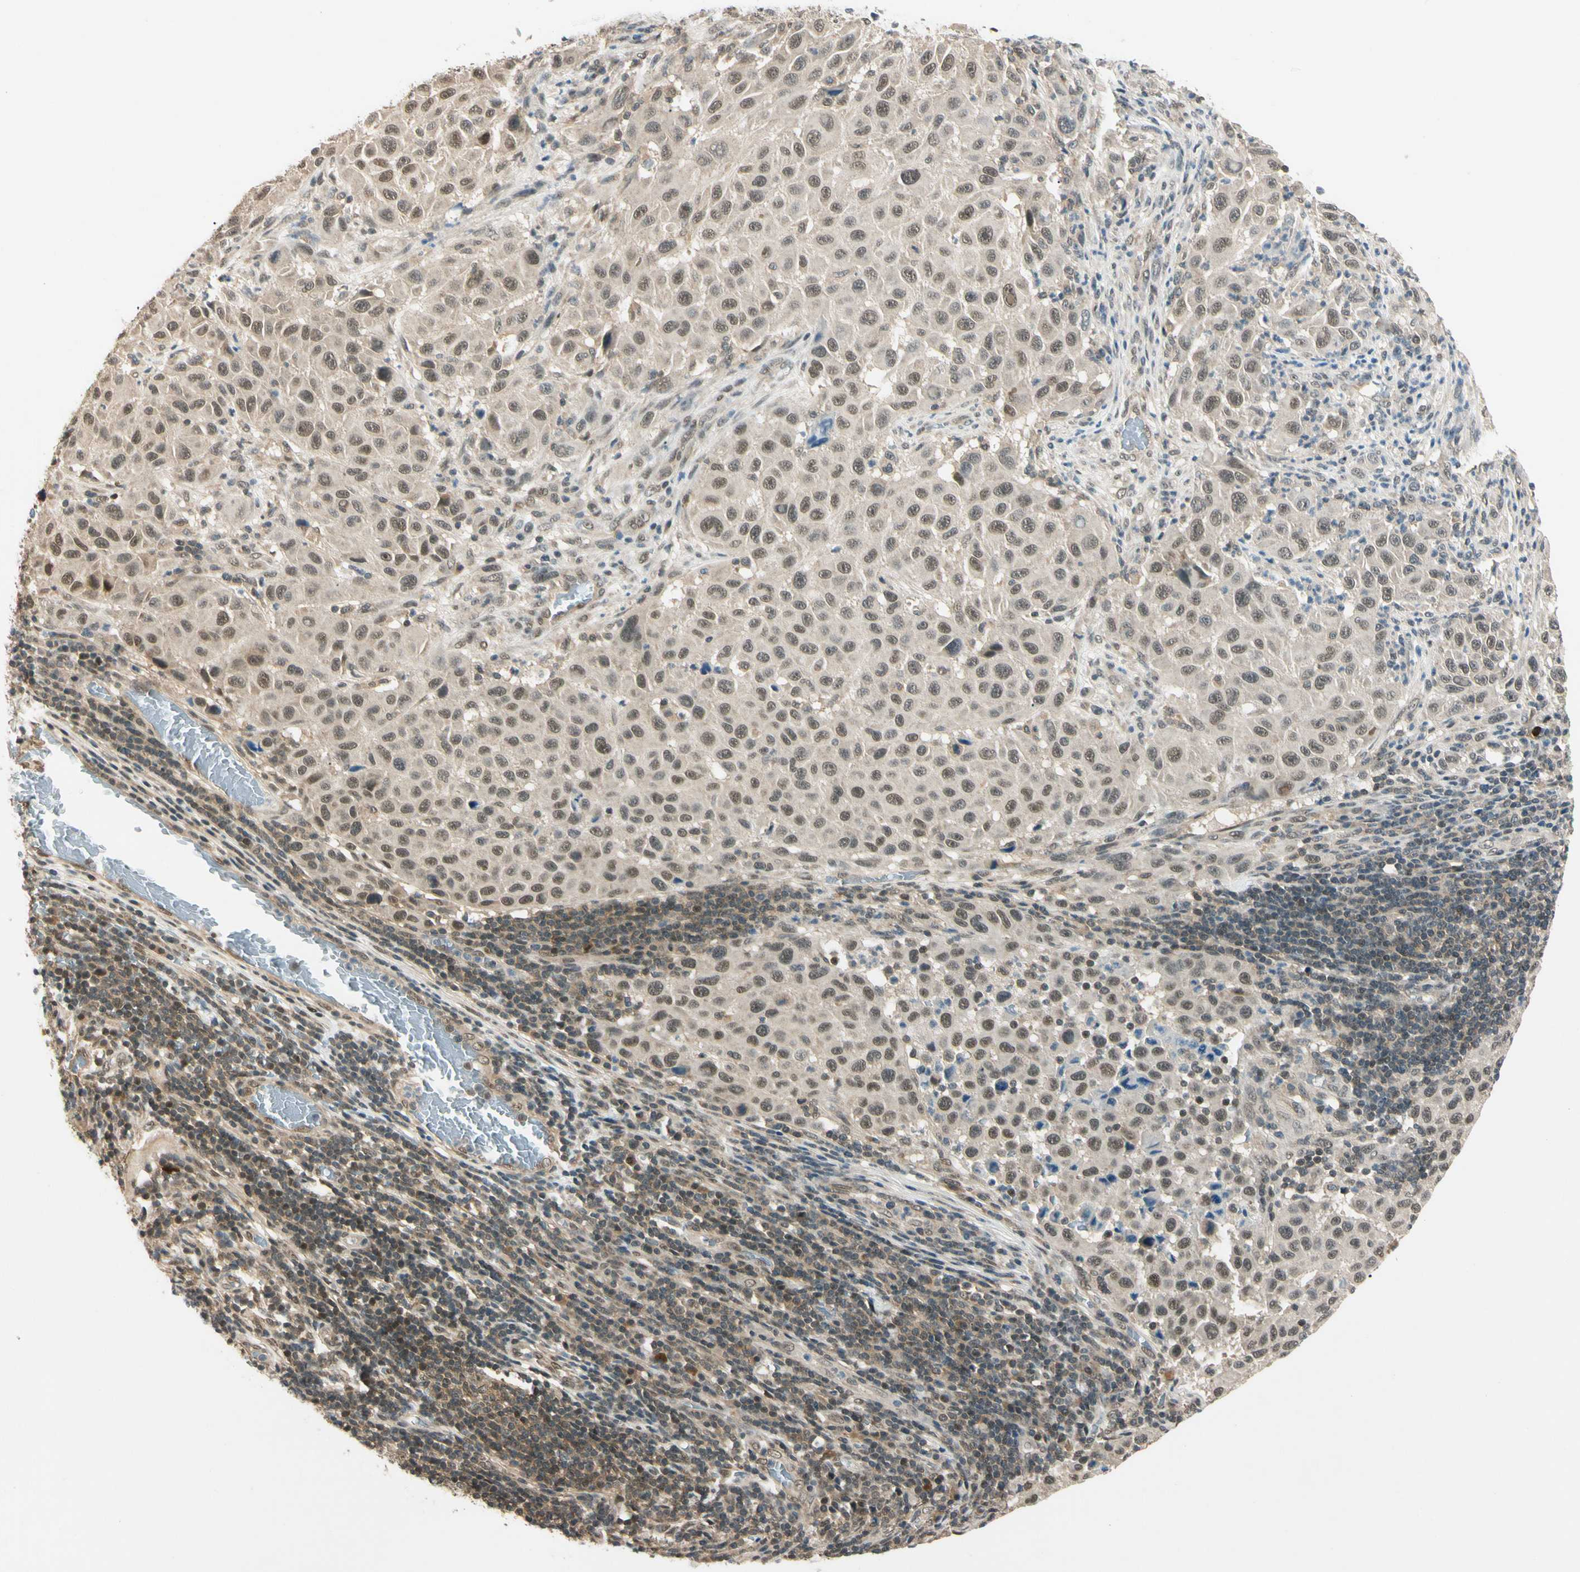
{"staining": {"intensity": "weak", "quantity": "25%-75%", "location": "nuclear"}, "tissue": "melanoma", "cell_type": "Tumor cells", "image_type": "cancer", "snomed": [{"axis": "morphology", "description": "Malignant melanoma, Metastatic site"}, {"axis": "topography", "description": "Lymph node"}], "caption": "Melanoma stained for a protein exhibits weak nuclear positivity in tumor cells. The protein is shown in brown color, while the nuclei are stained blue.", "gene": "ZSCAN12", "patient": {"sex": "male", "age": 61}}